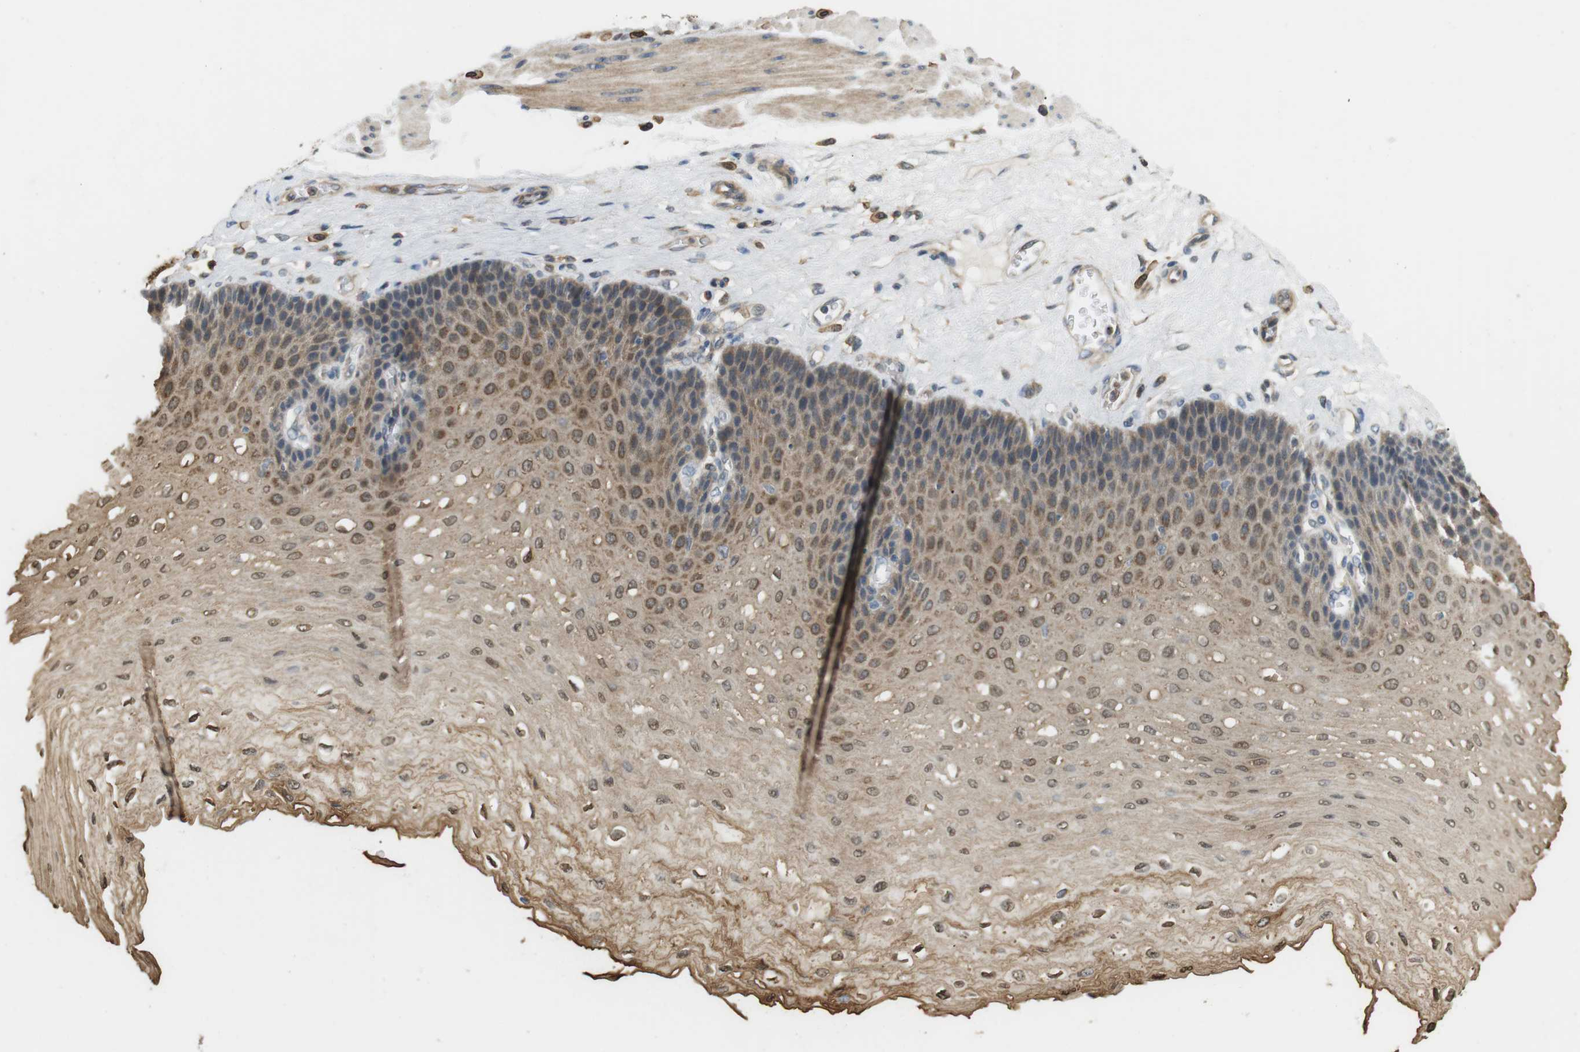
{"staining": {"intensity": "moderate", "quantity": ">75%", "location": "cytoplasmic/membranous,nuclear"}, "tissue": "esophagus", "cell_type": "Squamous epithelial cells", "image_type": "normal", "snomed": [{"axis": "morphology", "description": "Normal tissue, NOS"}, {"axis": "topography", "description": "Esophagus"}], "caption": "Immunohistochemical staining of benign human esophagus exhibits >75% levels of moderate cytoplasmic/membranous,nuclear protein expression in about >75% of squamous epithelial cells. (DAB (3,3'-diaminobenzidine) IHC with brightfield microscopy, high magnification).", "gene": "P2RY1", "patient": {"sex": "female", "age": 72}}